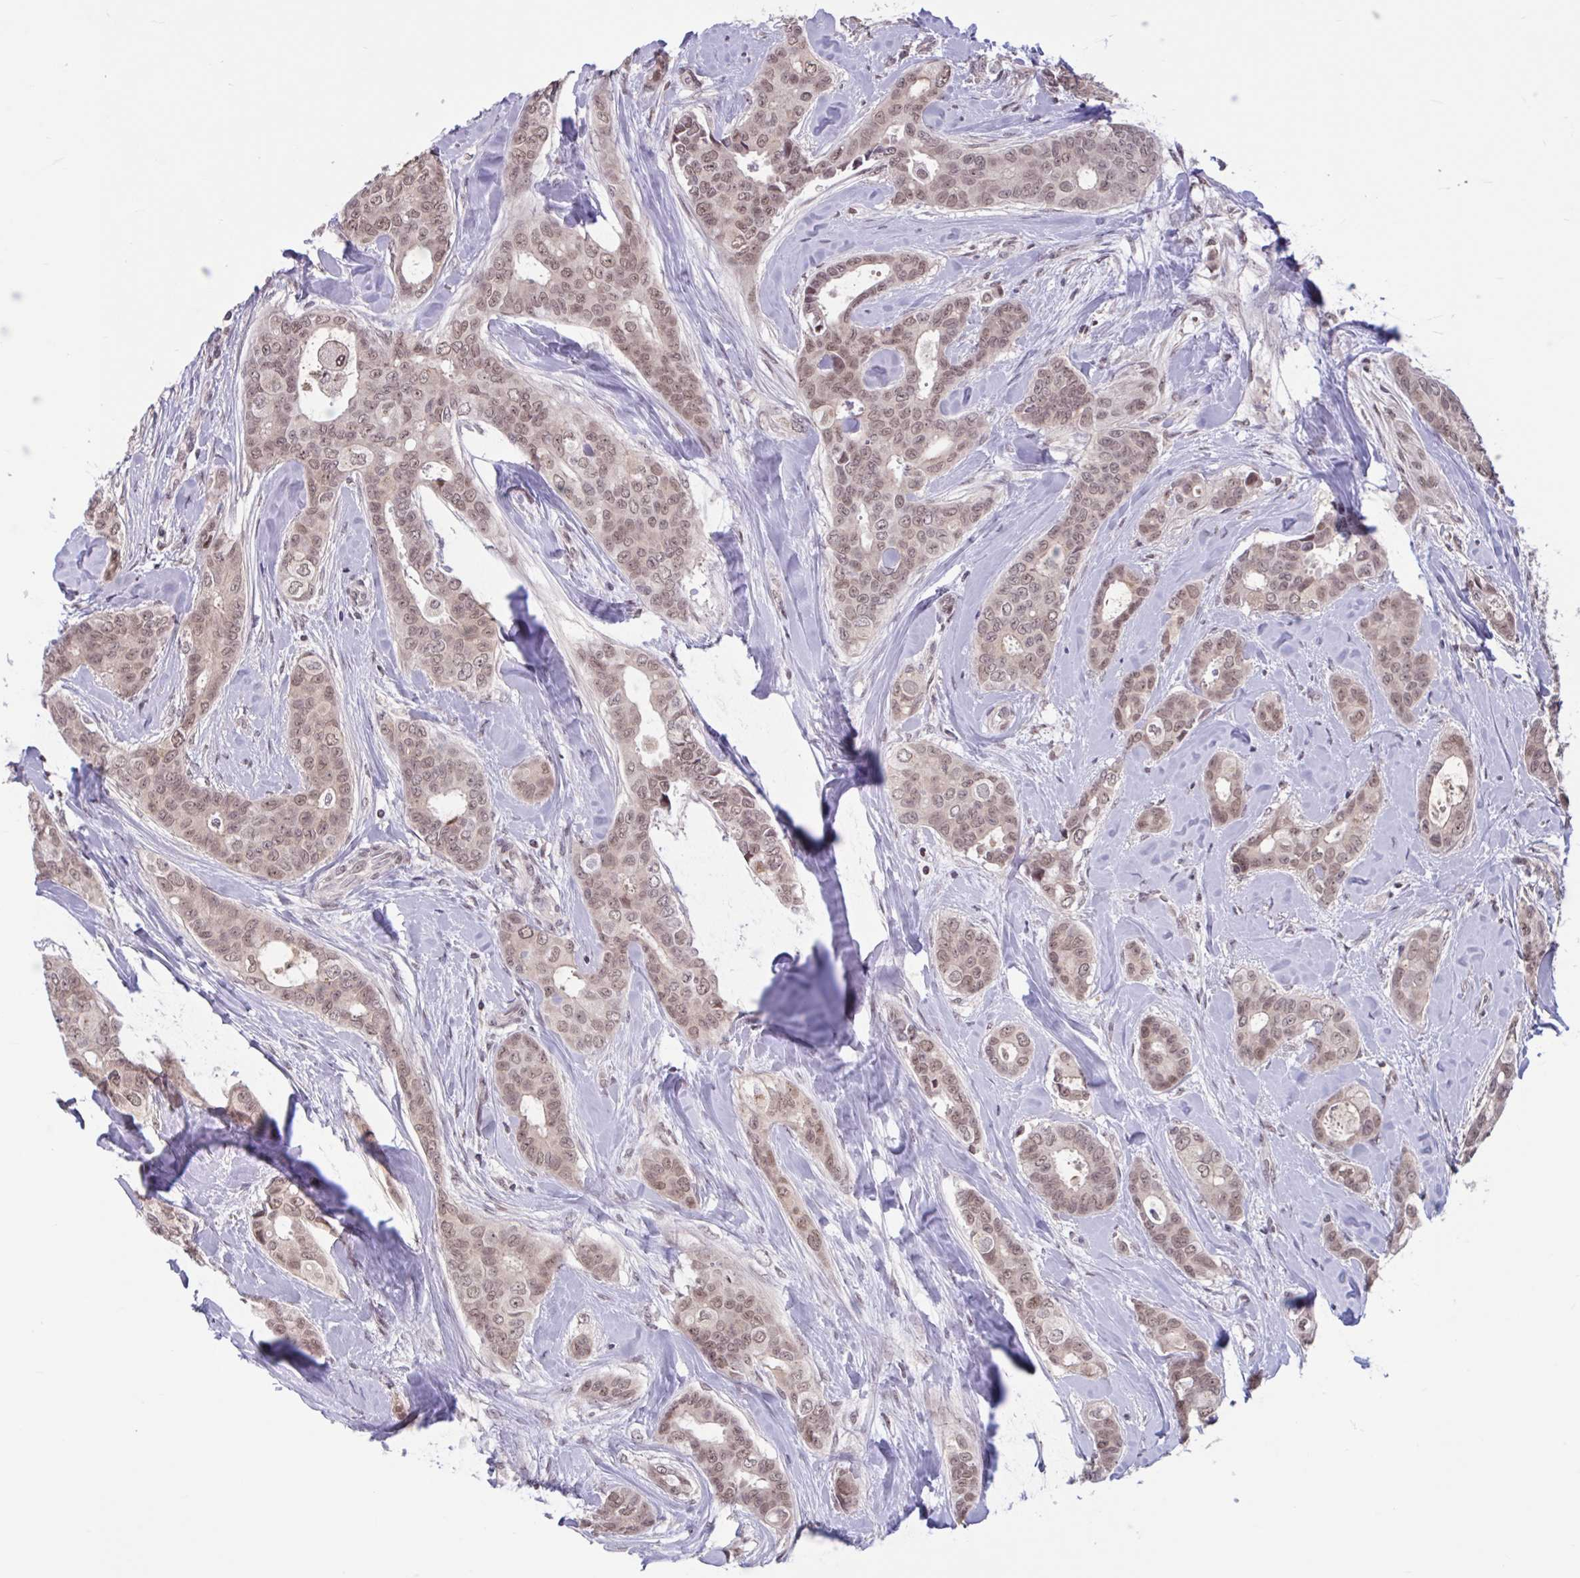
{"staining": {"intensity": "moderate", "quantity": ">75%", "location": "nuclear"}, "tissue": "breast cancer", "cell_type": "Tumor cells", "image_type": "cancer", "snomed": [{"axis": "morphology", "description": "Duct carcinoma"}, {"axis": "topography", "description": "Breast"}], "caption": "High-power microscopy captured an immunohistochemistry micrograph of breast infiltrating ductal carcinoma, revealing moderate nuclear staining in approximately >75% of tumor cells.", "gene": "ZNF414", "patient": {"sex": "female", "age": 45}}